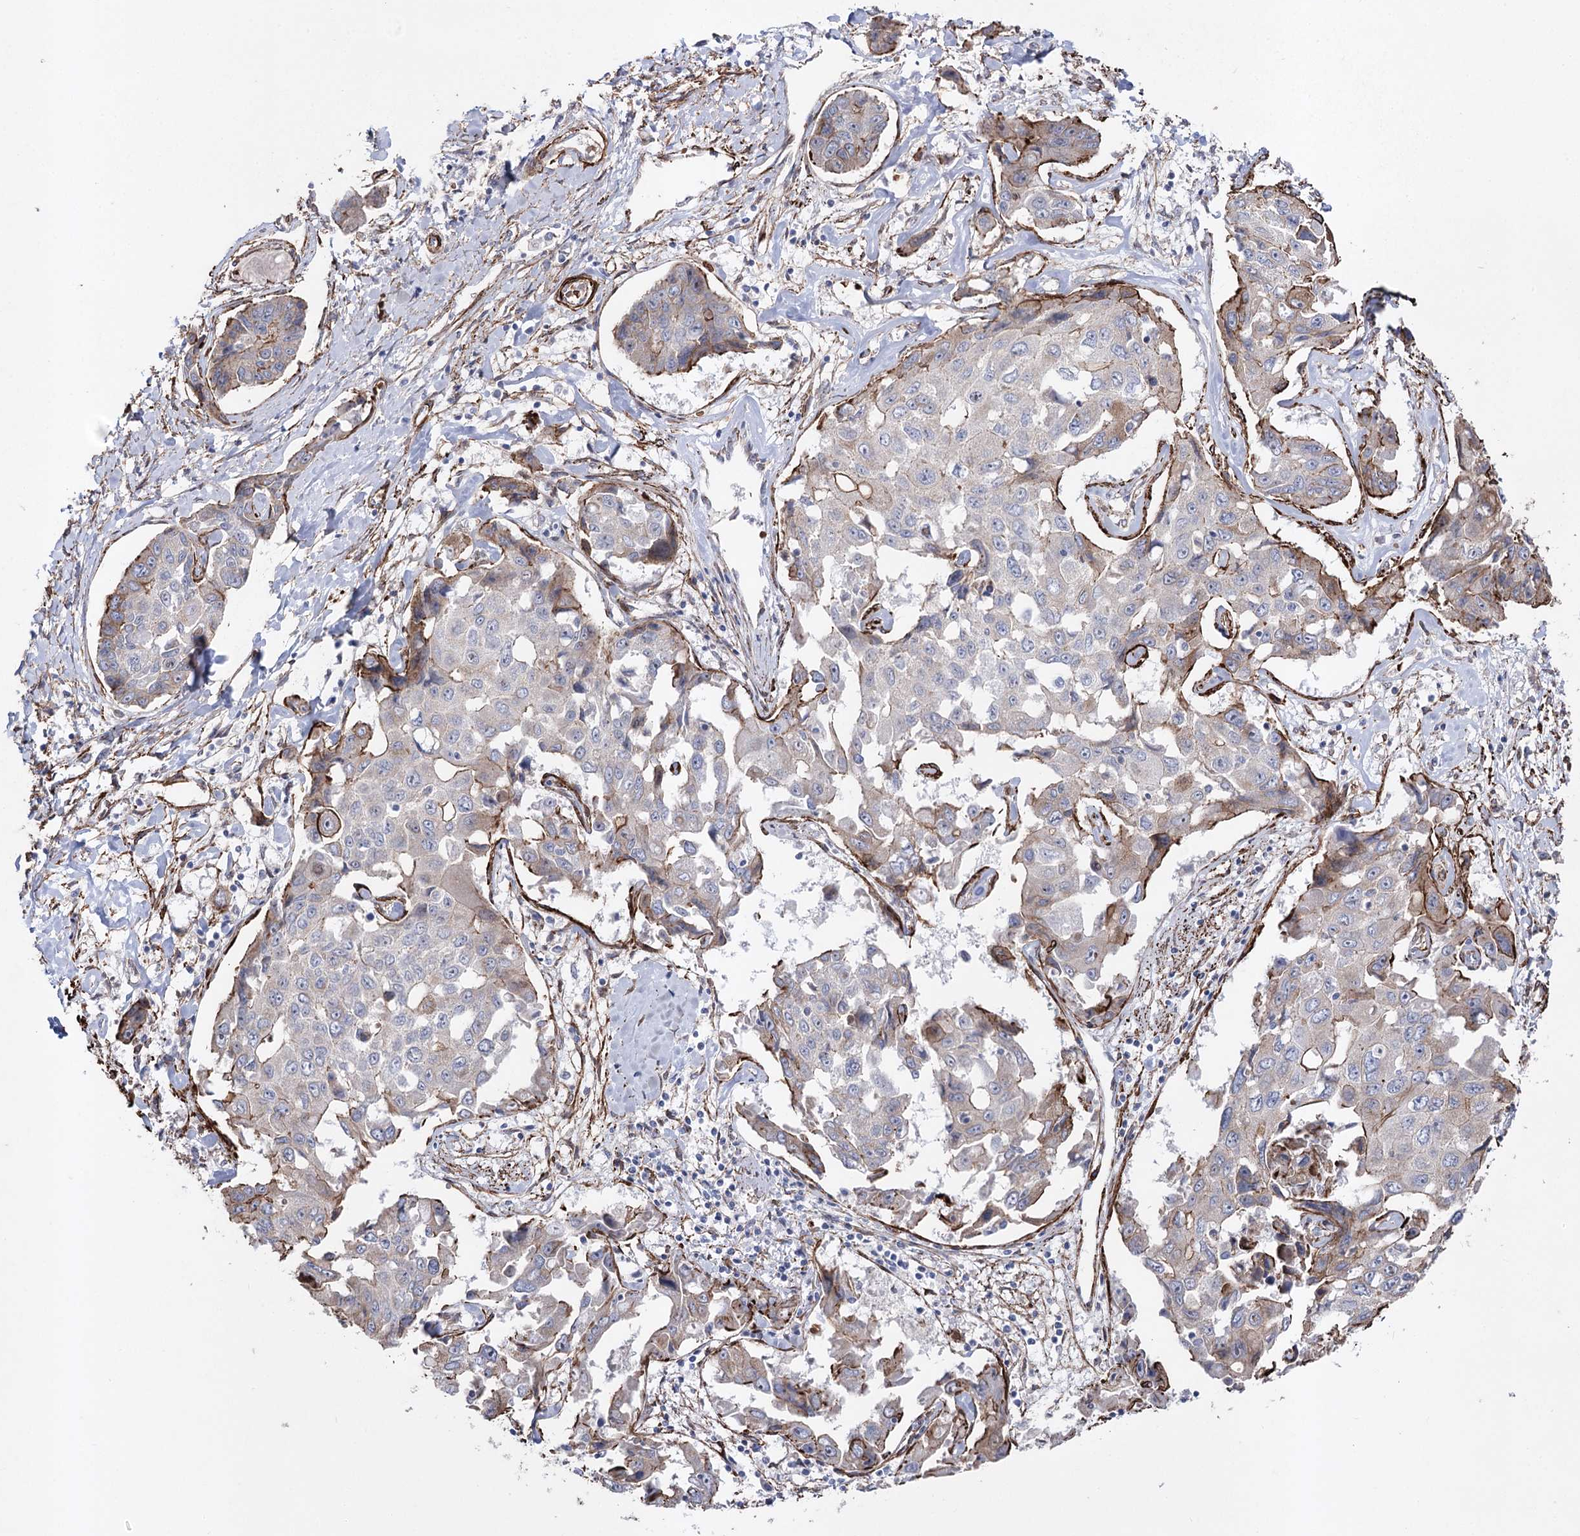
{"staining": {"intensity": "moderate", "quantity": "<25%", "location": "cytoplasmic/membranous"}, "tissue": "liver cancer", "cell_type": "Tumor cells", "image_type": "cancer", "snomed": [{"axis": "morphology", "description": "Cholangiocarcinoma"}, {"axis": "topography", "description": "Liver"}], "caption": "This micrograph reveals immunohistochemistry (IHC) staining of human liver cancer (cholangiocarcinoma), with low moderate cytoplasmic/membranous positivity in approximately <25% of tumor cells.", "gene": "ARHGAP20", "patient": {"sex": "male", "age": 59}}